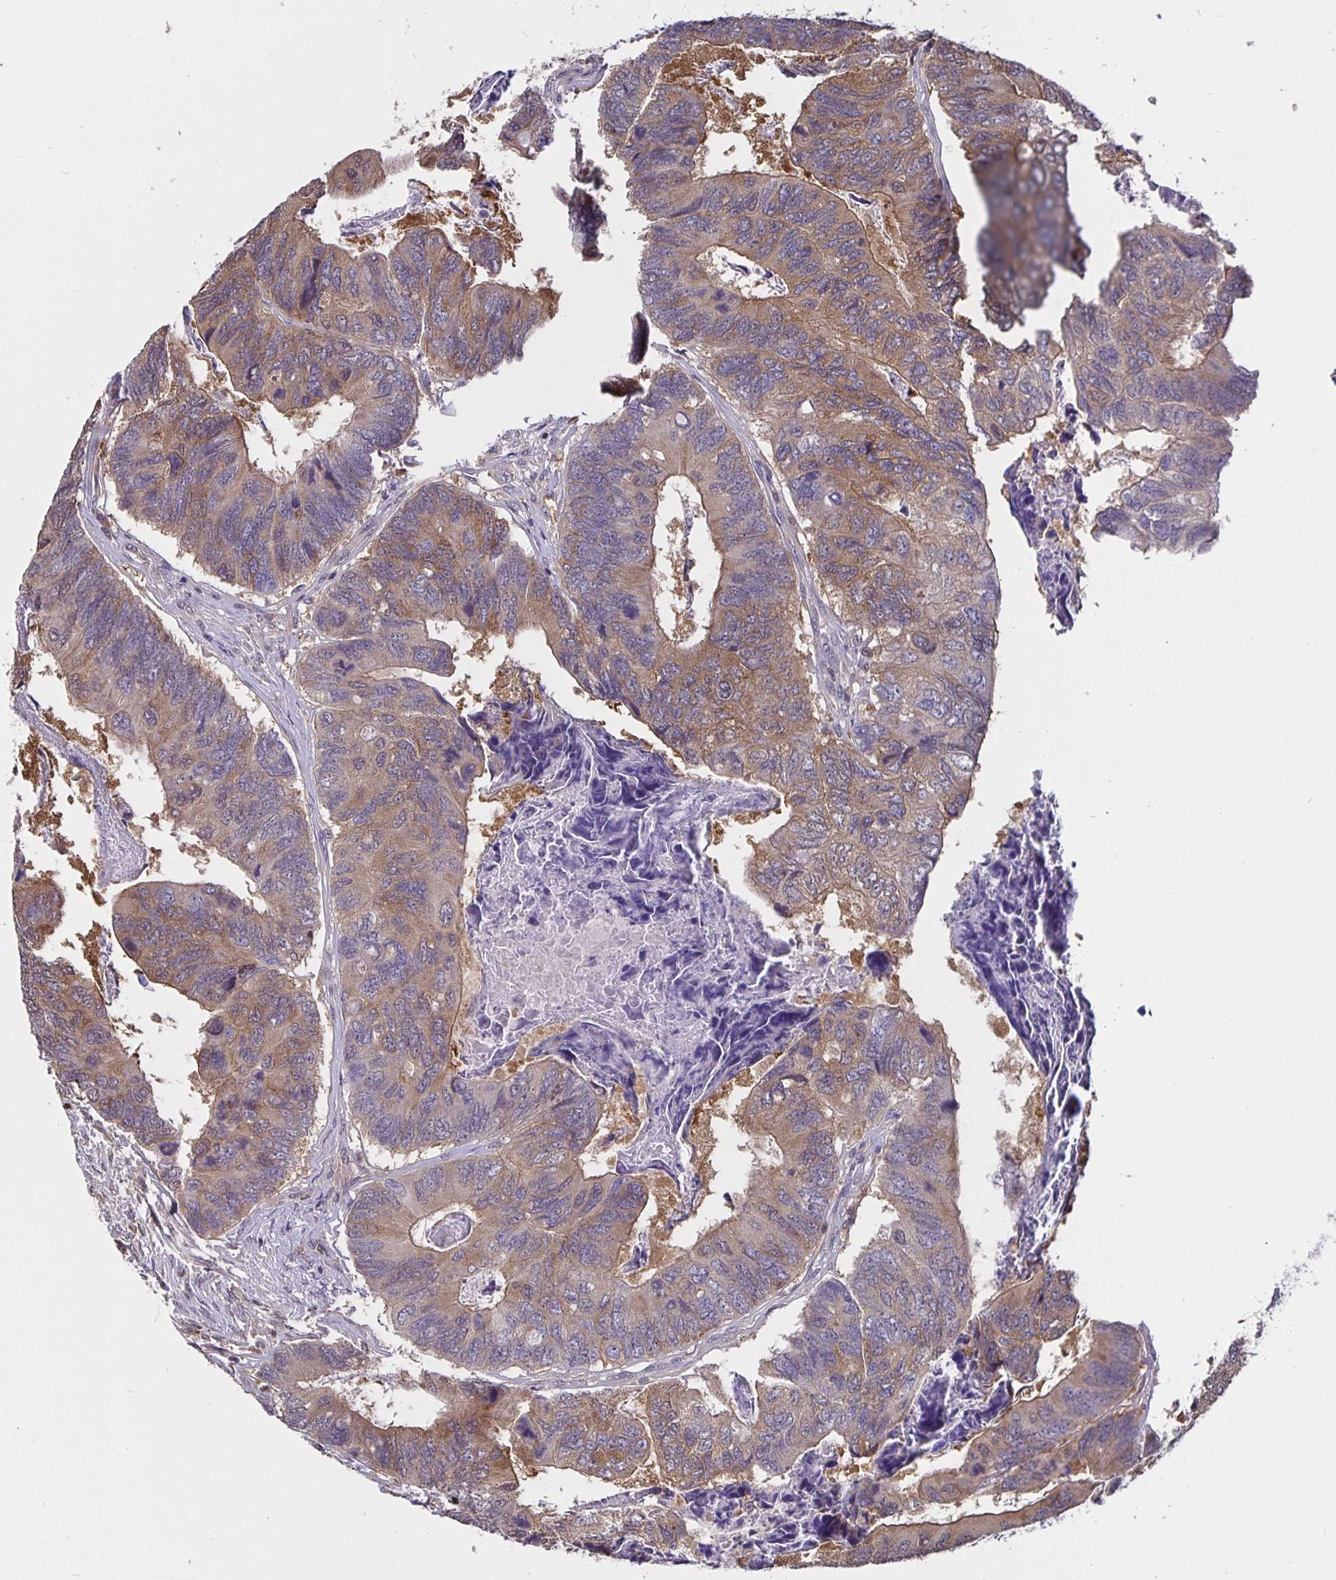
{"staining": {"intensity": "moderate", "quantity": ">75%", "location": "cytoplasmic/membranous"}, "tissue": "colorectal cancer", "cell_type": "Tumor cells", "image_type": "cancer", "snomed": [{"axis": "morphology", "description": "Adenocarcinoma, NOS"}, {"axis": "topography", "description": "Colon"}], "caption": "Colorectal cancer (adenocarcinoma) stained for a protein reveals moderate cytoplasmic/membranous positivity in tumor cells.", "gene": "FEM1C", "patient": {"sex": "female", "age": 67}}